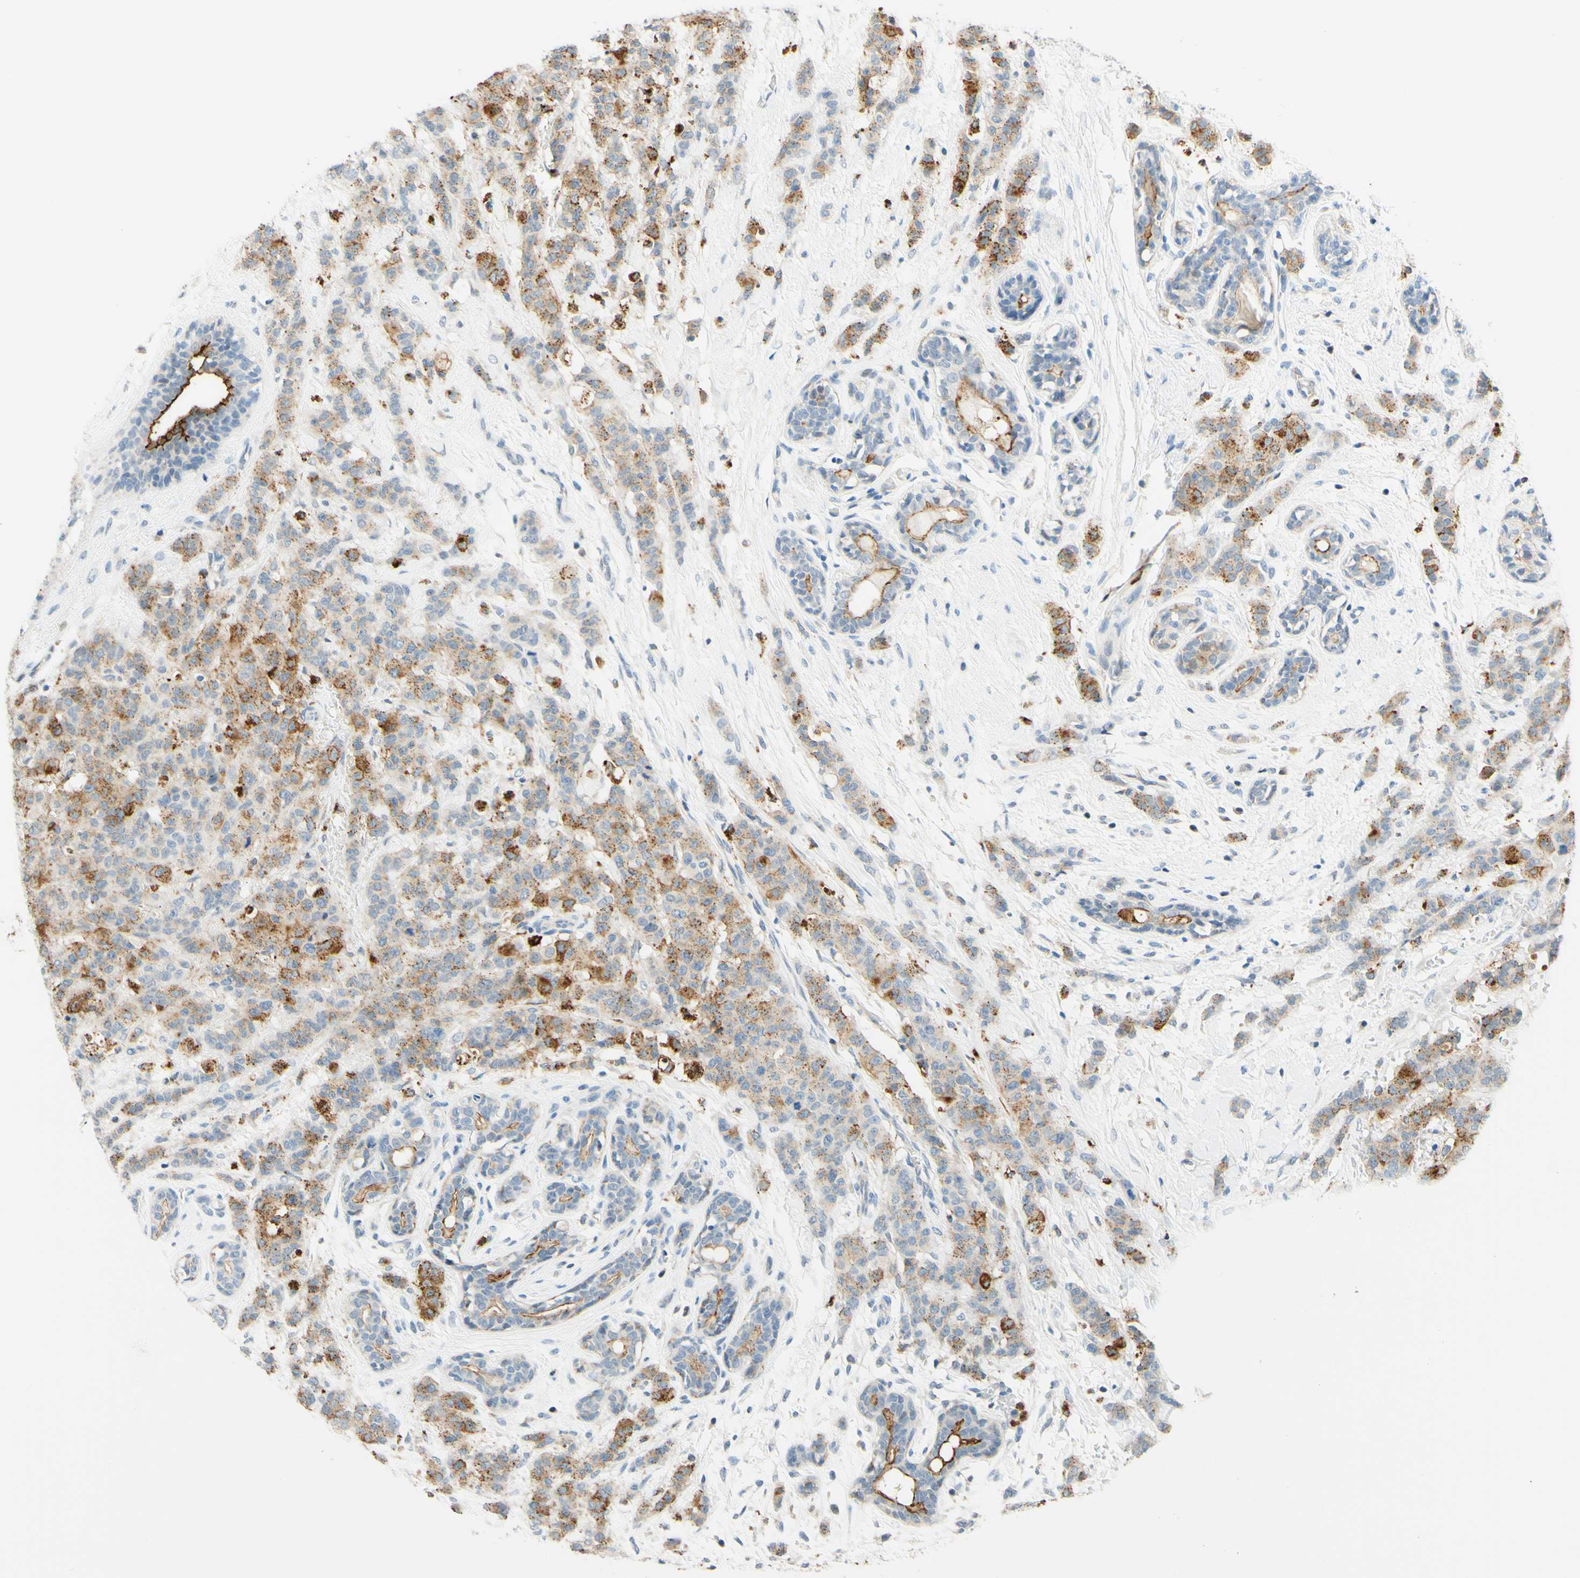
{"staining": {"intensity": "moderate", "quantity": ">75%", "location": "cytoplasmic/membranous"}, "tissue": "breast cancer", "cell_type": "Tumor cells", "image_type": "cancer", "snomed": [{"axis": "morphology", "description": "Normal tissue, NOS"}, {"axis": "morphology", "description": "Duct carcinoma"}, {"axis": "topography", "description": "Breast"}], "caption": "Breast cancer (infiltrating ductal carcinoma) stained with immunohistochemistry (IHC) displays moderate cytoplasmic/membranous positivity in about >75% of tumor cells.", "gene": "TREM2", "patient": {"sex": "female", "age": 40}}